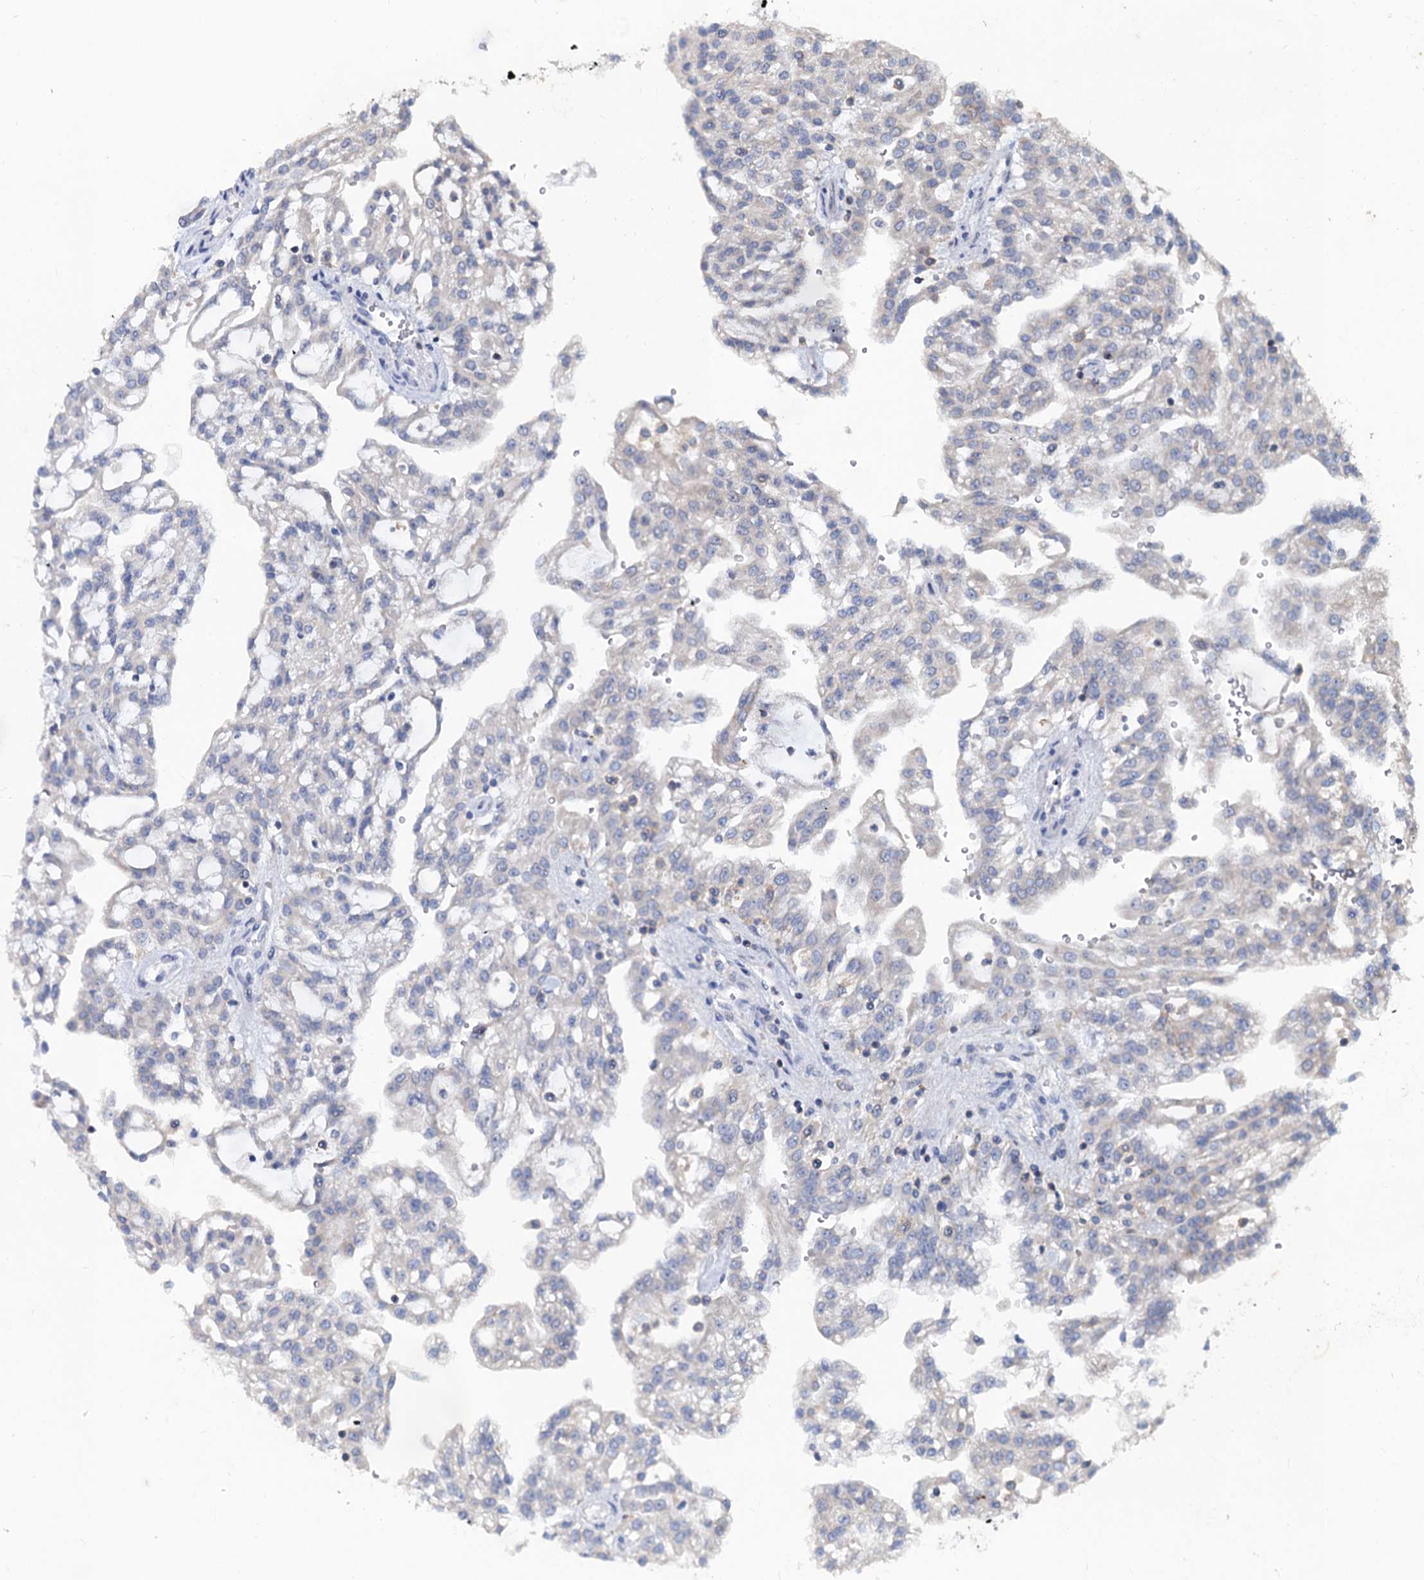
{"staining": {"intensity": "negative", "quantity": "none", "location": "none"}, "tissue": "renal cancer", "cell_type": "Tumor cells", "image_type": "cancer", "snomed": [{"axis": "morphology", "description": "Adenocarcinoma, NOS"}, {"axis": "topography", "description": "Kidney"}], "caption": "Immunohistochemistry histopathology image of neoplastic tissue: renal cancer stained with DAB (3,3'-diaminobenzidine) shows no significant protein expression in tumor cells.", "gene": "LRCH4", "patient": {"sex": "male", "age": 63}}